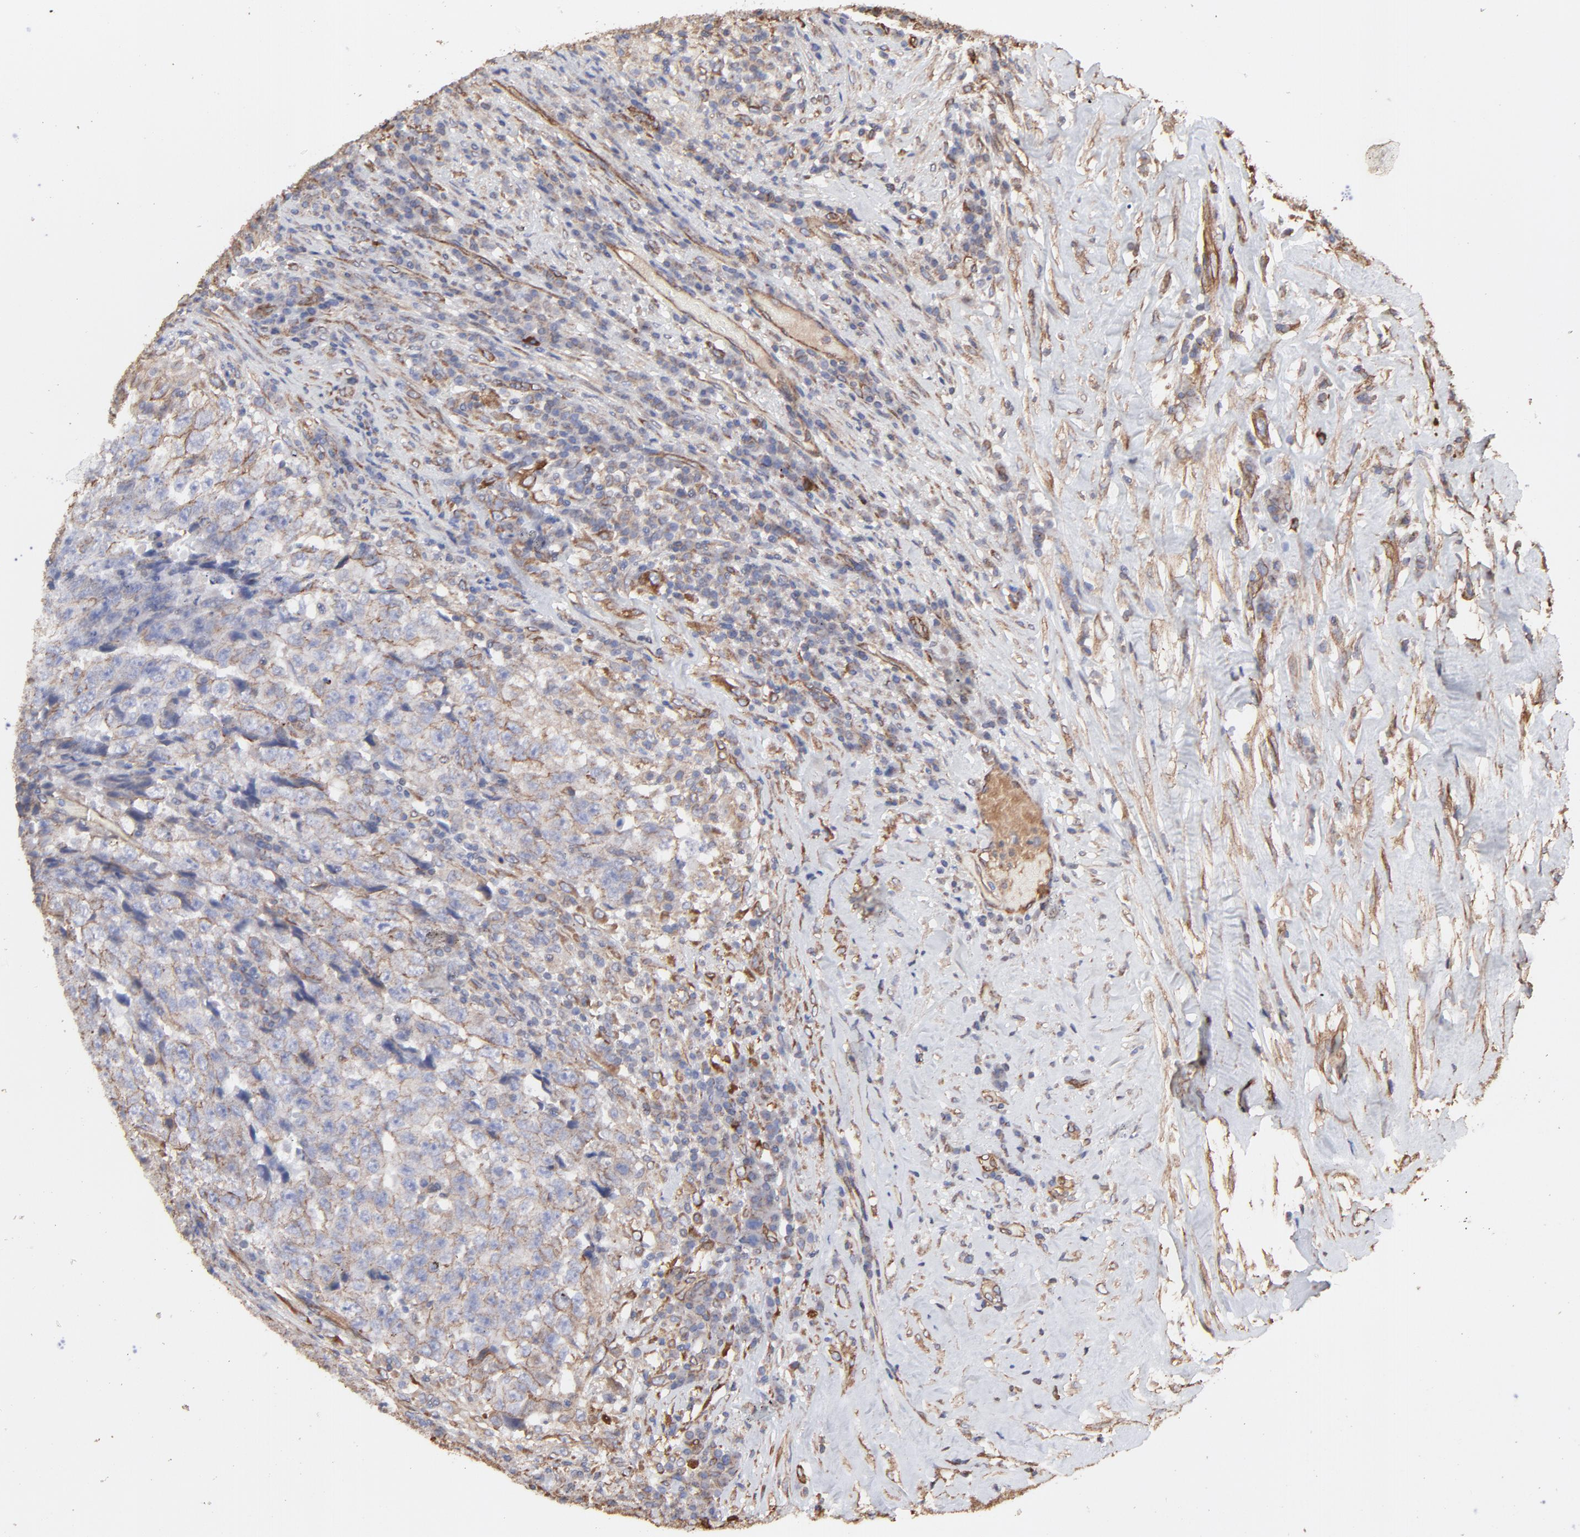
{"staining": {"intensity": "weak", "quantity": "25%-75%", "location": "cytoplasmic/membranous"}, "tissue": "testis cancer", "cell_type": "Tumor cells", "image_type": "cancer", "snomed": [{"axis": "morphology", "description": "Necrosis, NOS"}, {"axis": "morphology", "description": "Carcinoma, Embryonal, NOS"}, {"axis": "topography", "description": "Testis"}], "caption": "Immunohistochemical staining of embryonal carcinoma (testis) reveals weak cytoplasmic/membranous protein expression in approximately 25%-75% of tumor cells.", "gene": "LRCH2", "patient": {"sex": "male", "age": 19}}